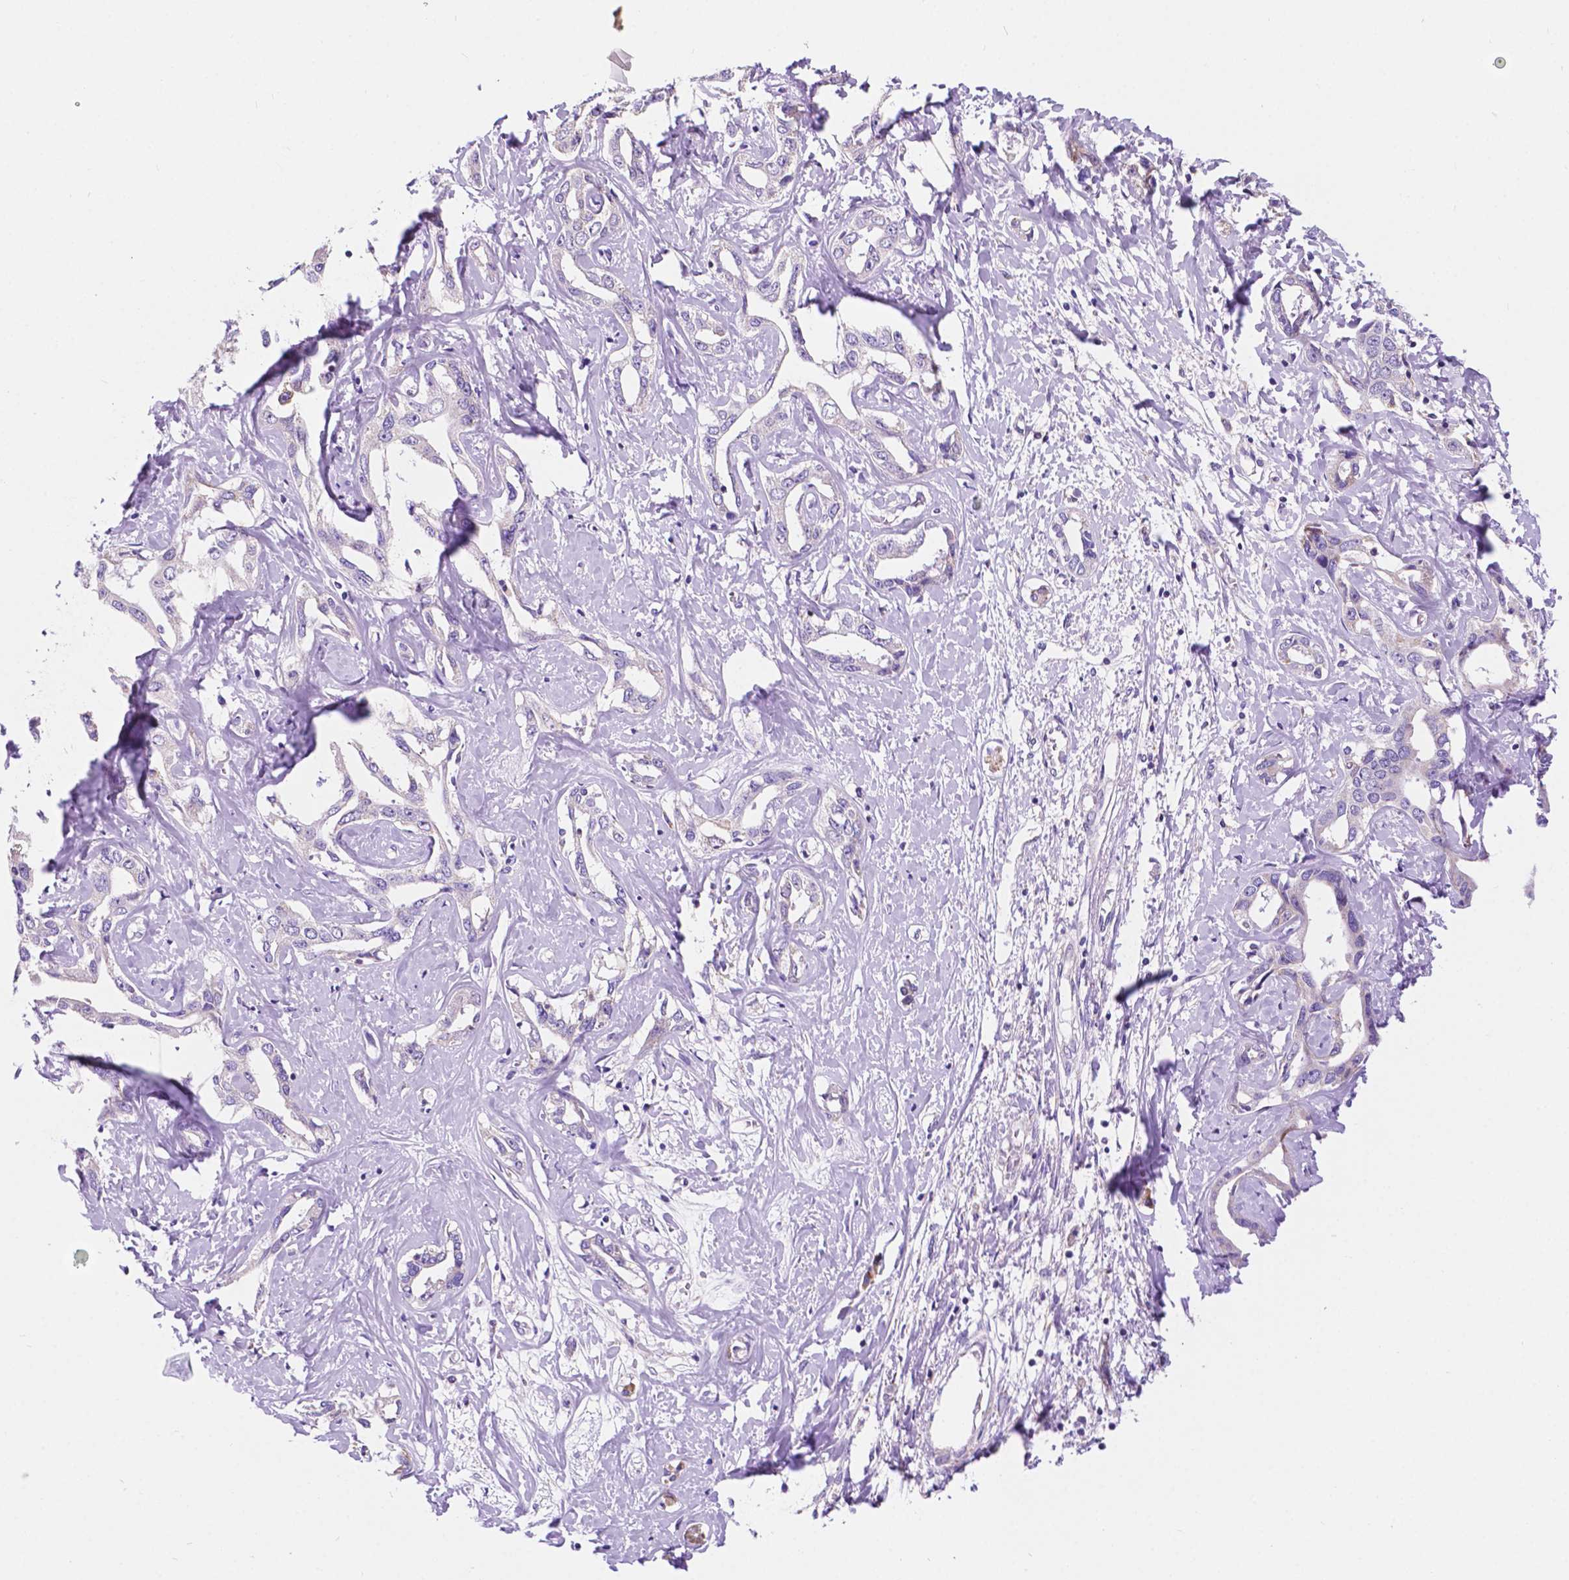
{"staining": {"intensity": "negative", "quantity": "none", "location": "none"}, "tissue": "liver cancer", "cell_type": "Tumor cells", "image_type": "cancer", "snomed": [{"axis": "morphology", "description": "Cholangiocarcinoma"}, {"axis": "topography", "description": "Liver"}], "caption": "DAB immunohistochemical staining of human liver cancer exhibits no significant expression in tumor cells.", "gene": "TRPV5", "patient": {"sex": "male", "age": 59}}